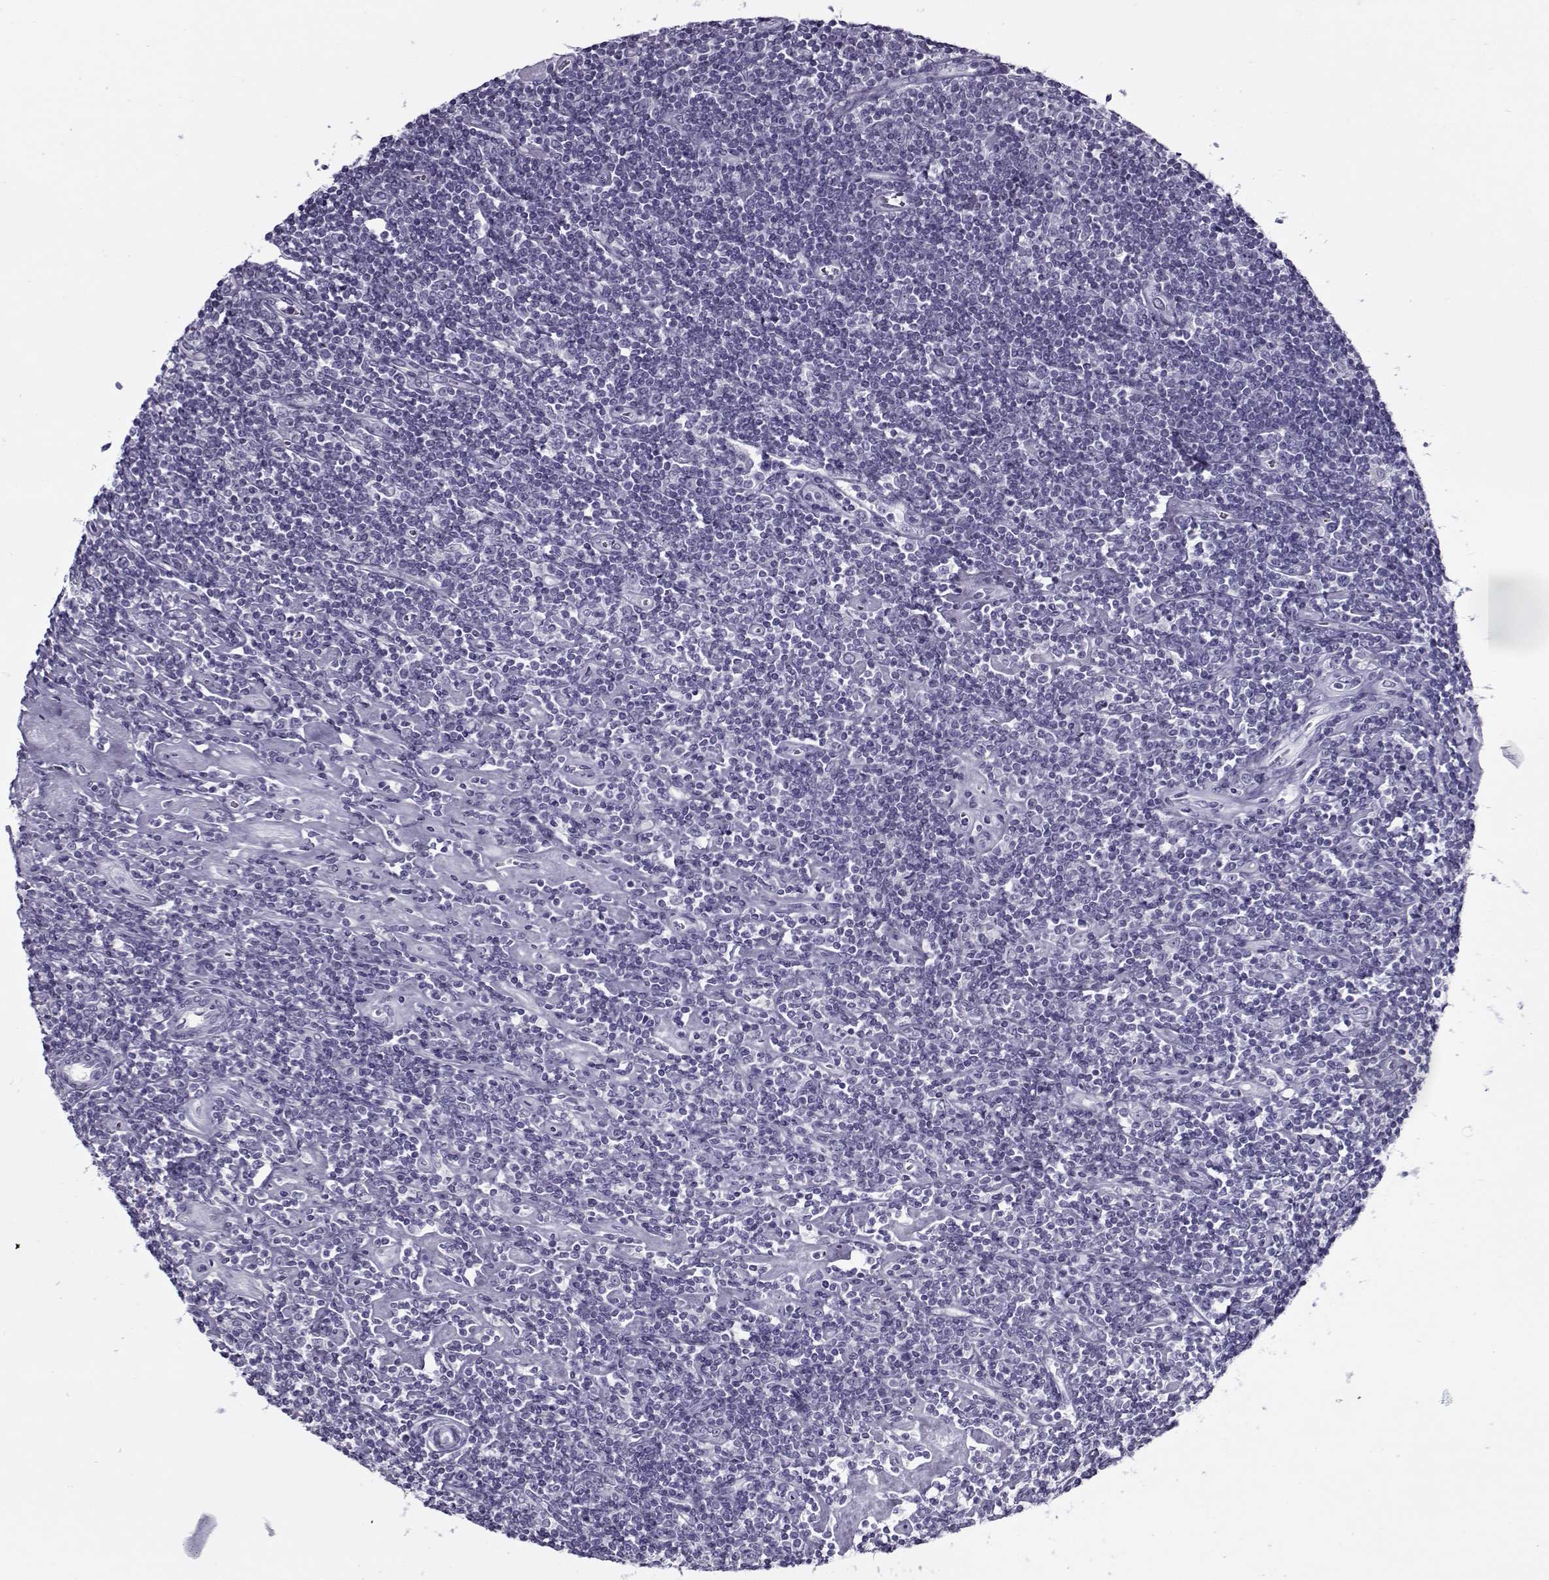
{"staining": {"intensity": "negative", "quantity": "none", "location": "none"}, "tissue": "lymphoma", "cell_type": "Tumor cells", "image_type": "cancer", "snomed": [{"axis": "morphology", "description": "Hodgkin's disease, NOS"}, {"axis": "topography", "description": "Lymph node"}], "caption": "IHC of Hodgkin's disease displays no expression in tumor cells.", "gene": "GAGE2A", "patient": {"sex": "male", "age": 40}}